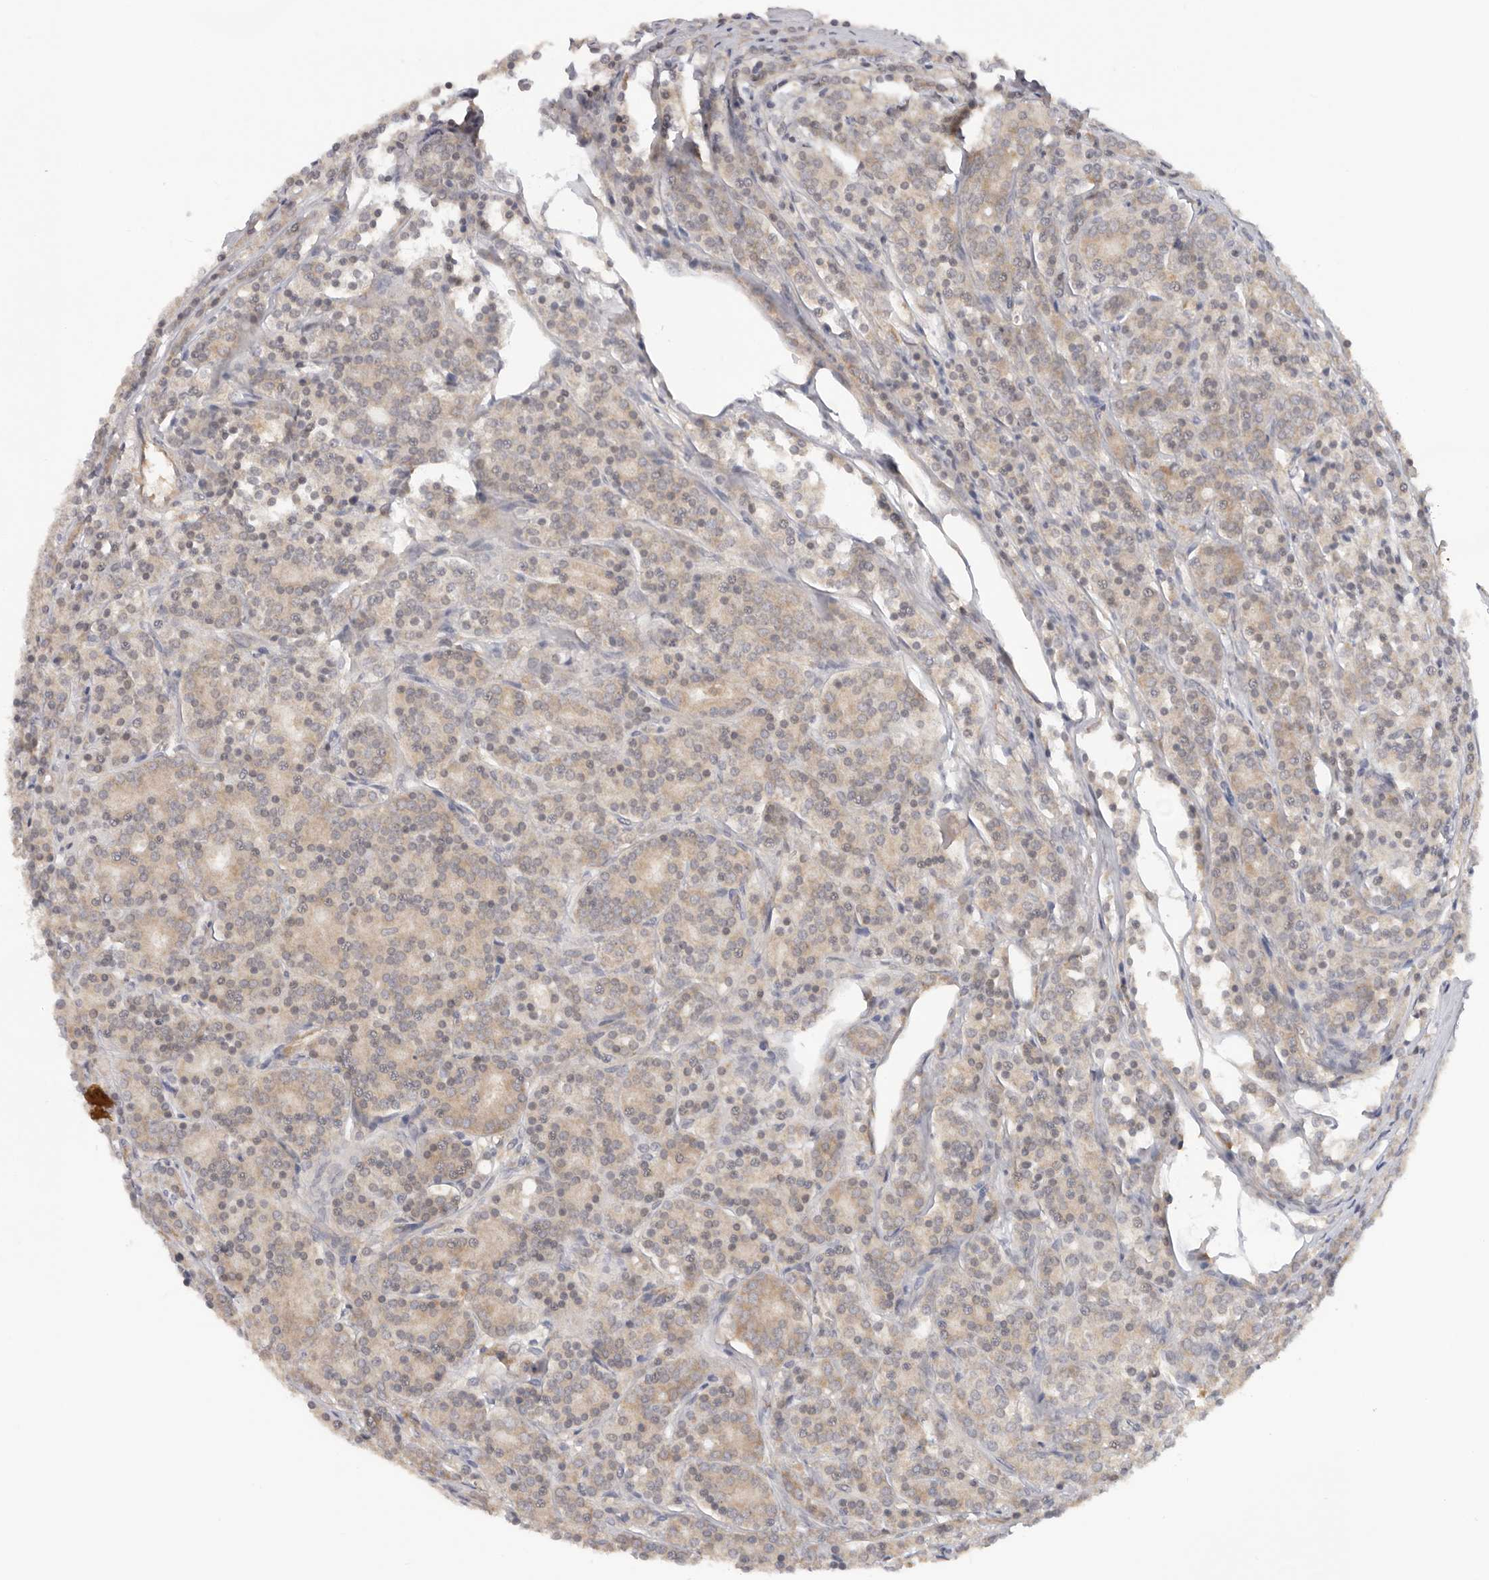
{"staining": {"intensity": "weak", "quantity": ">75%", "location": "cytoplasmic/membranous"}, "tissue": "prostate cancer", "cell_type": "Tumor cells", "image_type": "cancer", "snomed": [{"axis": "morphology", "description": "Adenocarcinoma, High grade"}, {"axis": "topography", "description": "Prostate"}], "caption": "Prostate cancer tissue exhibits weak cytoplasmic/membranous expression in about >75% of tumor cells, visualized by immunohistochemistry.", "gene": "PPP1R42", "patient": {"sex": "male", "age": 62}}